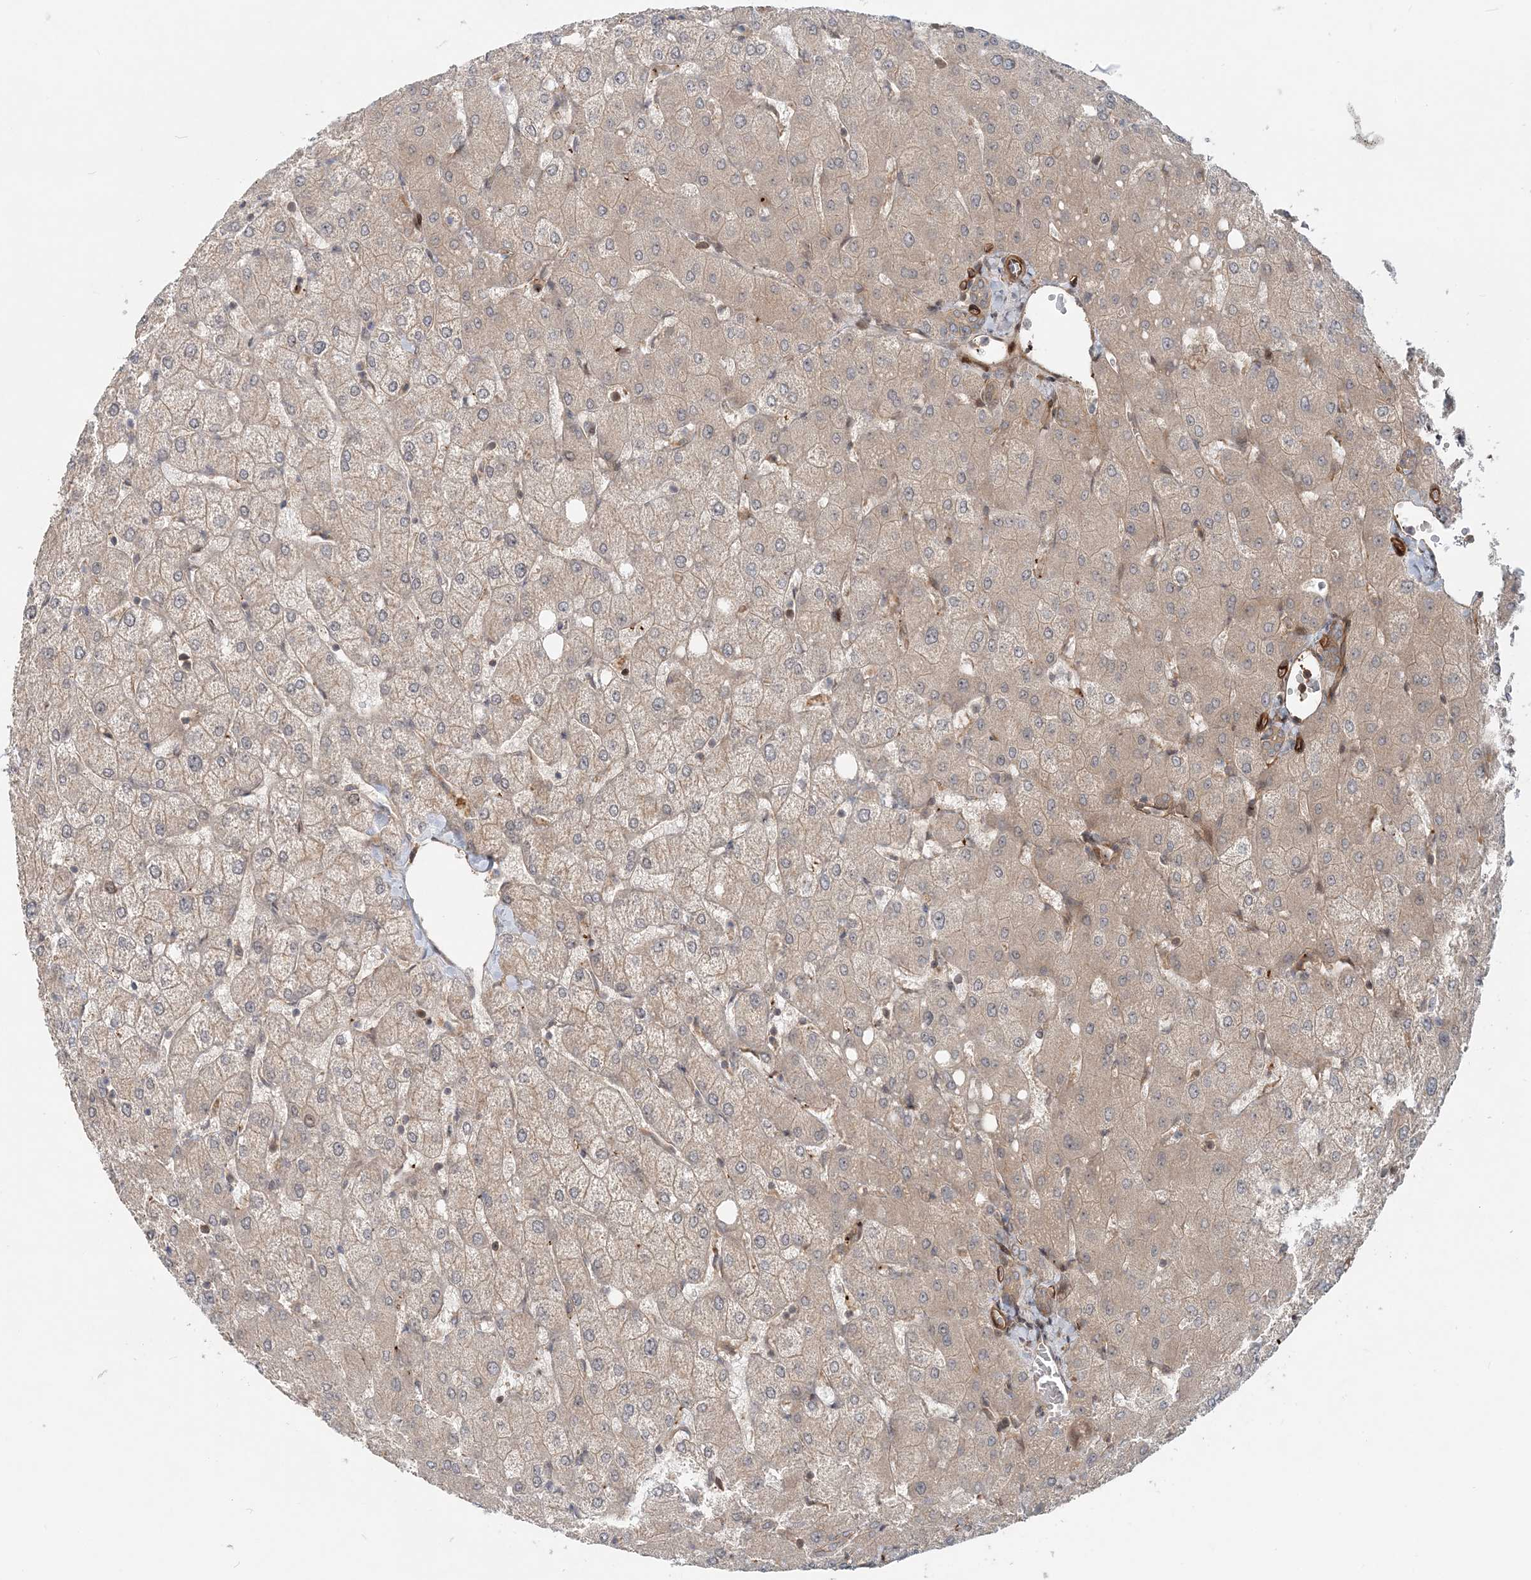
{"staining": {"intensity": "weak", "quantity": "25%-75%", "location": "cytoplasmic/membranous"}, "tissue": "liver", "cell_type": "Cholangiocytes", "image_type": "normal", "snomed": [{"axis": "morphology", "description": "Normal tissue, NOS"}, {"axis": "topography", "description": "Liver"}], "caption": "A high-resolution image shows immunohistochemistry (IHC) staining of unremarkable liver, which reveals weak cytoplasmic/membranous expression in about 25%-75% of cholangiocytes. The staining is performed using DAB brown chromogen to label protein expression. The nuclei are counter-stained blue using hematoxylin.", "gene": "GEMIN5", "patient": {"sex": "female", "age": 54}}